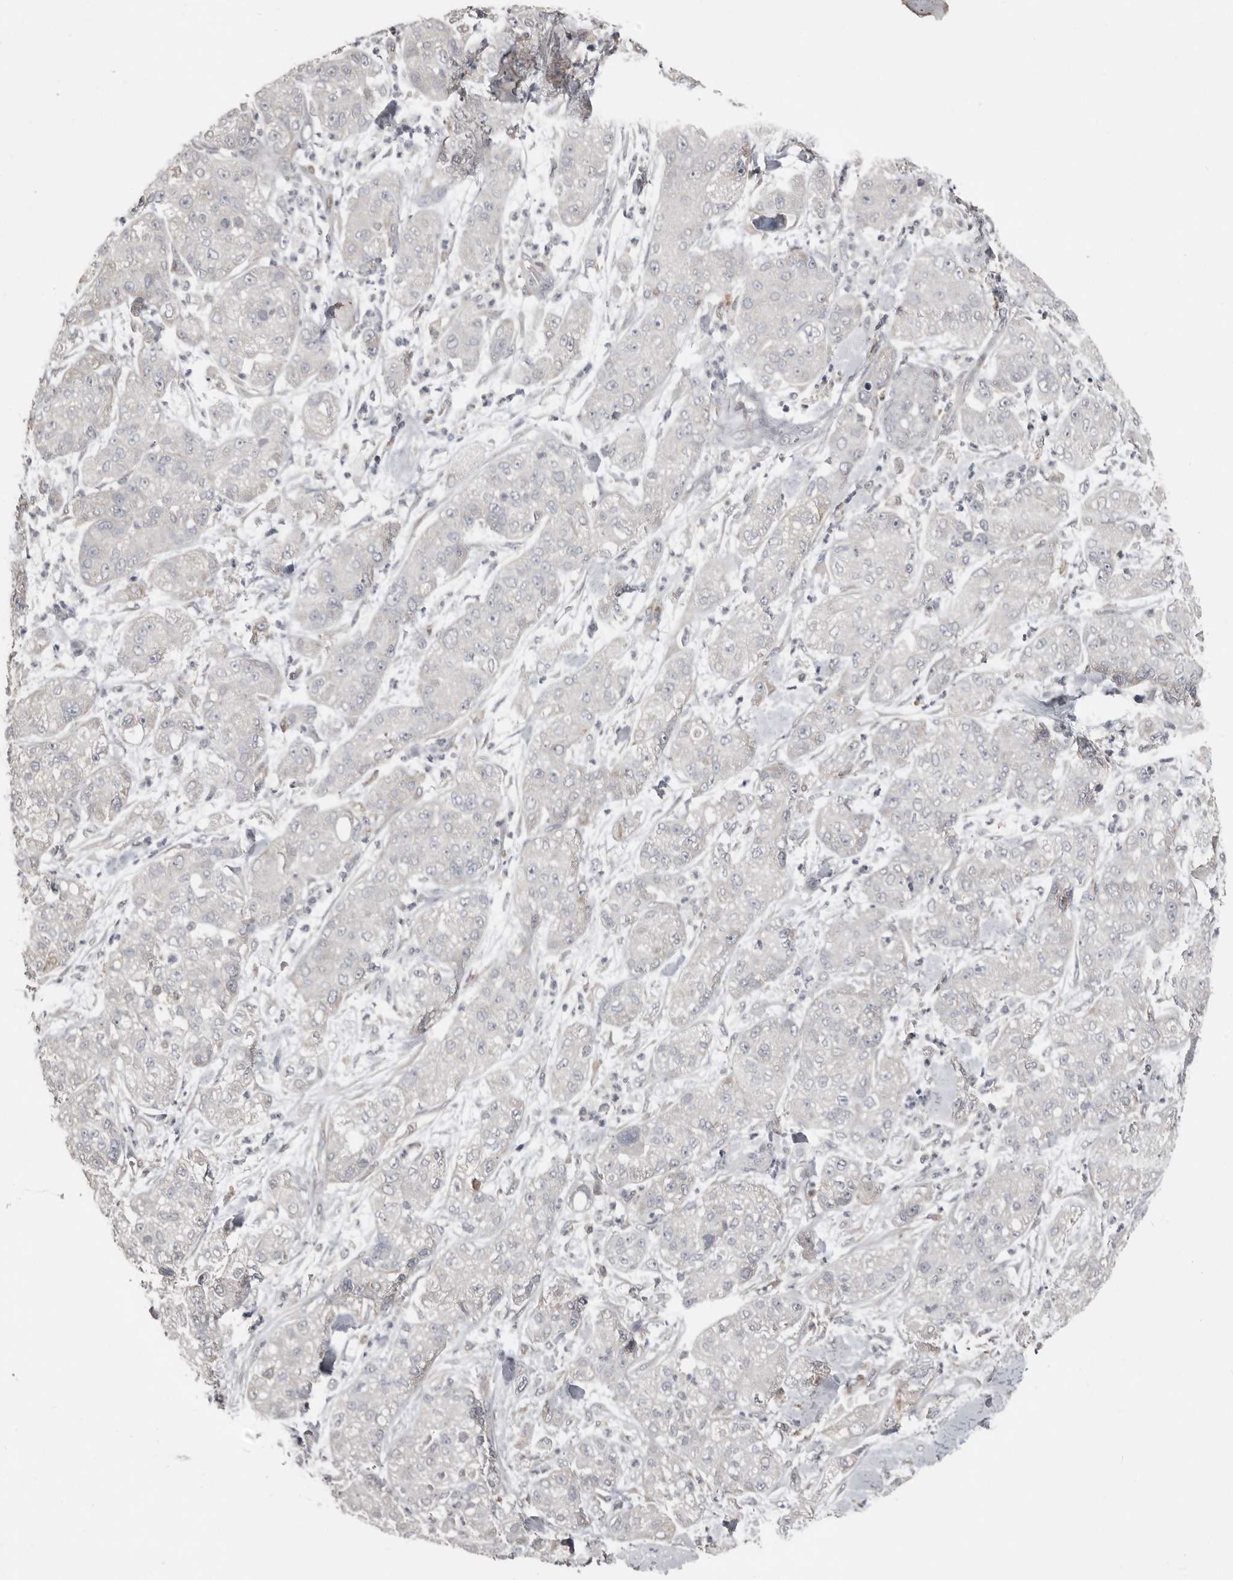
{"staining": {"intensity": "negative", "quantity": "none", "location": "none"}, "tissue": "pancreatic cancer", "cell_type": "Tumor cells", "image_type": "cancer", "snomed": [{"axis": "morphology", "description": "Adenocarcinoma, NOS"}, {"axis": "topography", "description": "Pancreas"}], "caption": "Immunohistochemistry image of pancreatic cancer (adenocarcinoma) stained for a protein (brown), which exhibits no staining in tumor cells.", "gene": "KCNJ8", "patient": {"sex": "female", "age": 78}}